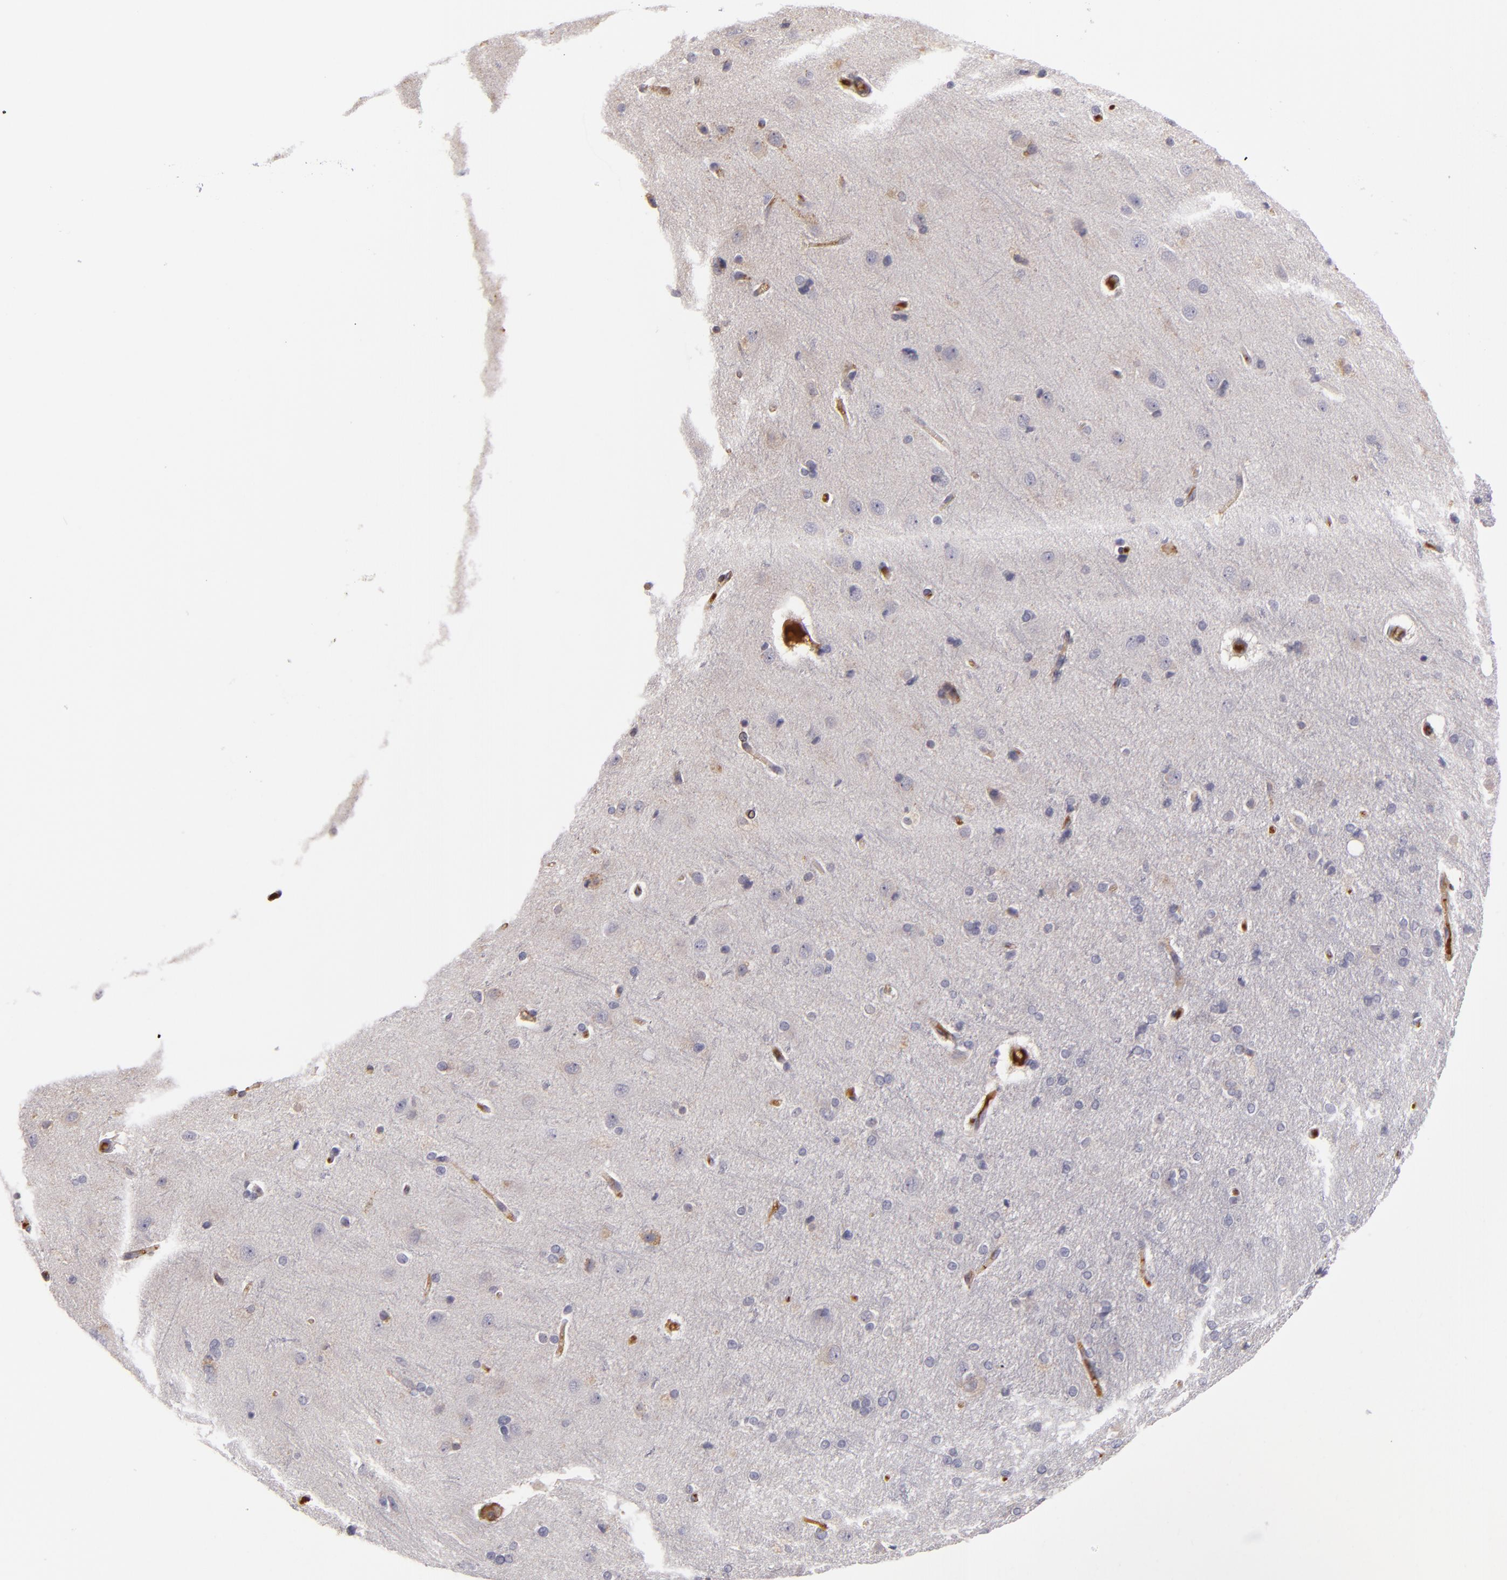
{"staining": {"intensity": "moderate", "quantity": ">75%", "location": "cytoplasmic/membranous"}, "tissue": "cerebral cortex", "cell_type": "Endothelial cells", "image_type": "normal", "snomed": [{"axis": "morphology", "description": "Normal tissue, NOS"}, {"axis": "topography", "description": "Cerebral cortex"}], "caption": "IHC image of normal cerebral cortex: human cerebral cortex stained using immunohistochemistry (IHC) demonstrates medium levels of moderate protein expression localized specifically in the cytoplasmic/membranous of endothelial cells, appearing as a cytoplasmic/membranous brown color.", "gene": "CFB", "patient": {"sex": "female", "age": 54}}